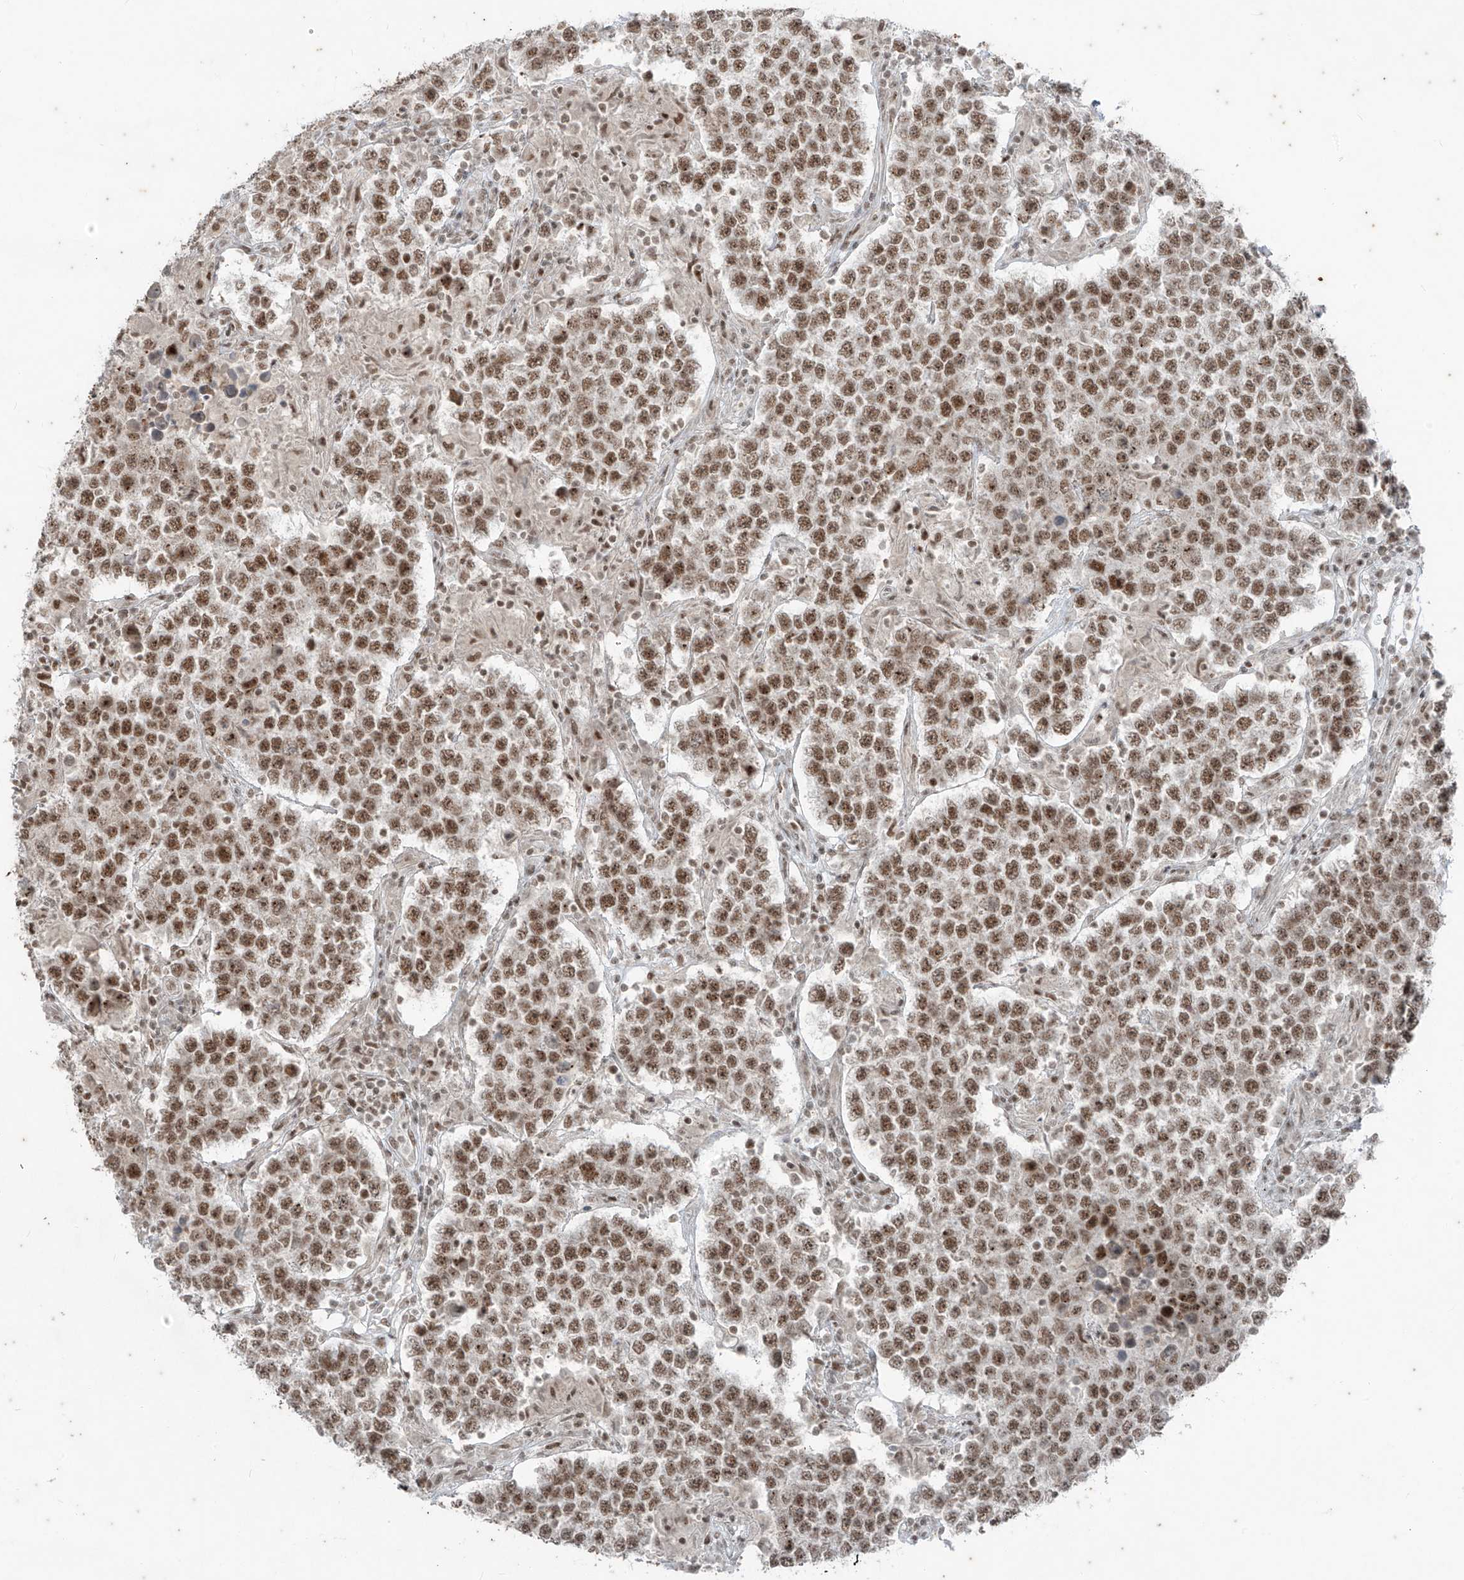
{"staining": {"intensity": "moderate", "quantity": ">75%", "location": "nuclear"}, "tissue": "testis cancer", "cell_type": "Tumor cells", "image_type": "cancer", "snomed": [{"axis": "morphology", "description": "Normal tissue, NOS"}, {"axis": "morphology", "description": "Urothelial carcinoma, High grade"}, {"axis": "morphology", "description": "Seminoma, NOS"}, {"axis": "morphology", "description": "Carcinoma, Embryonal, NOS"}, {"axis": "topography", "description": "Urinary bladder"}, {"axis": "topography", "description": "Testis"}], "caption": "Protein staining demonstrates moderate nuclear positivity in about >75% of tumor cells in testis cancer (embryonal carcinoma).", "gene": "ZNF354B", "patient": {"sex": "male", "age": 41}}